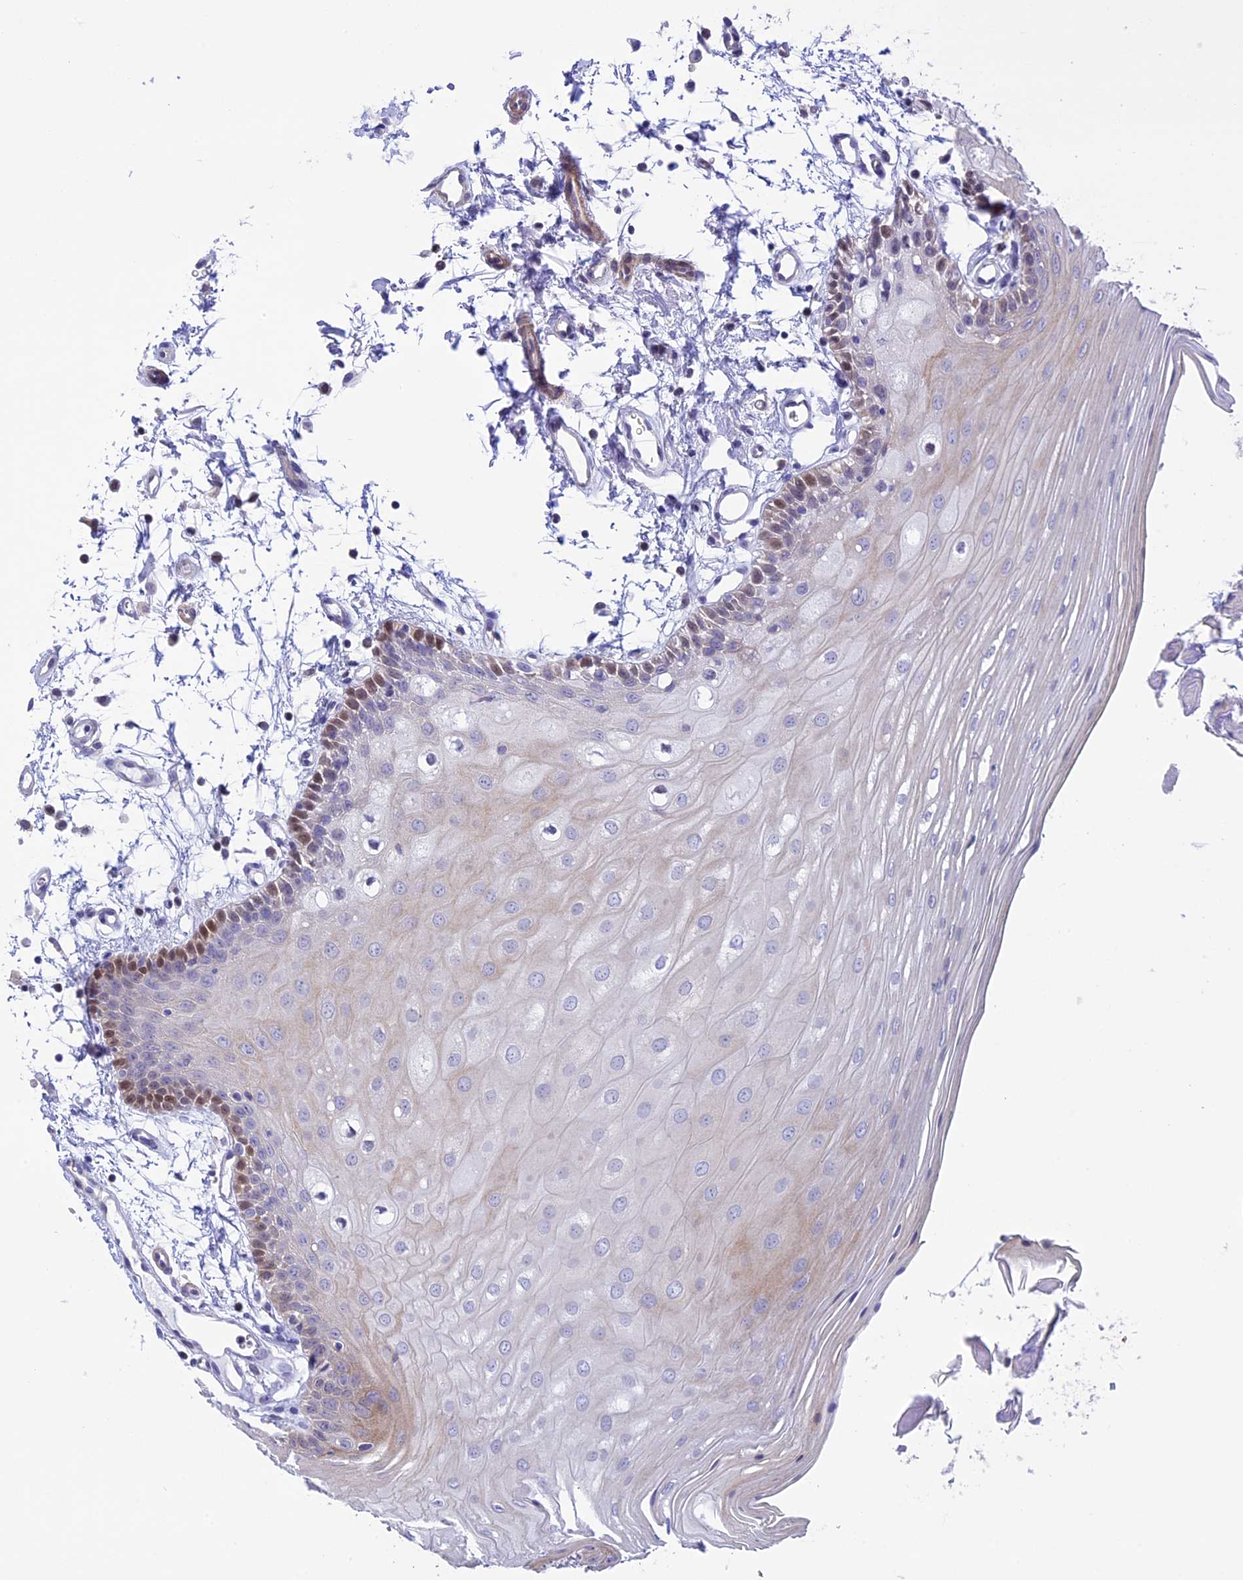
{"staining": {"intensity": "moderate", "quantity": "<25%", "location": "nuclear"}, "tissue": "oral mucosa", "cell_type": "Squamous epithelial cells", "image_type": "normal", "snomed": [{"axis": "morphology", "description": "Normal tissue, NOS"}, {"axis": "topography", "description": "Oral tissue"}, {"axis": "topography", "description": "Tounge, NOS"}], "caption": "Immunohistochemistry photomicrograph of normal human oral mucosa stained for a protein (brown), which demonstrates low levels of moderate nuclear positivity in about <25% of squamous epithelial cells.", "gene": "IGSF6", "patient": {"sex": "female", "age": 73}}